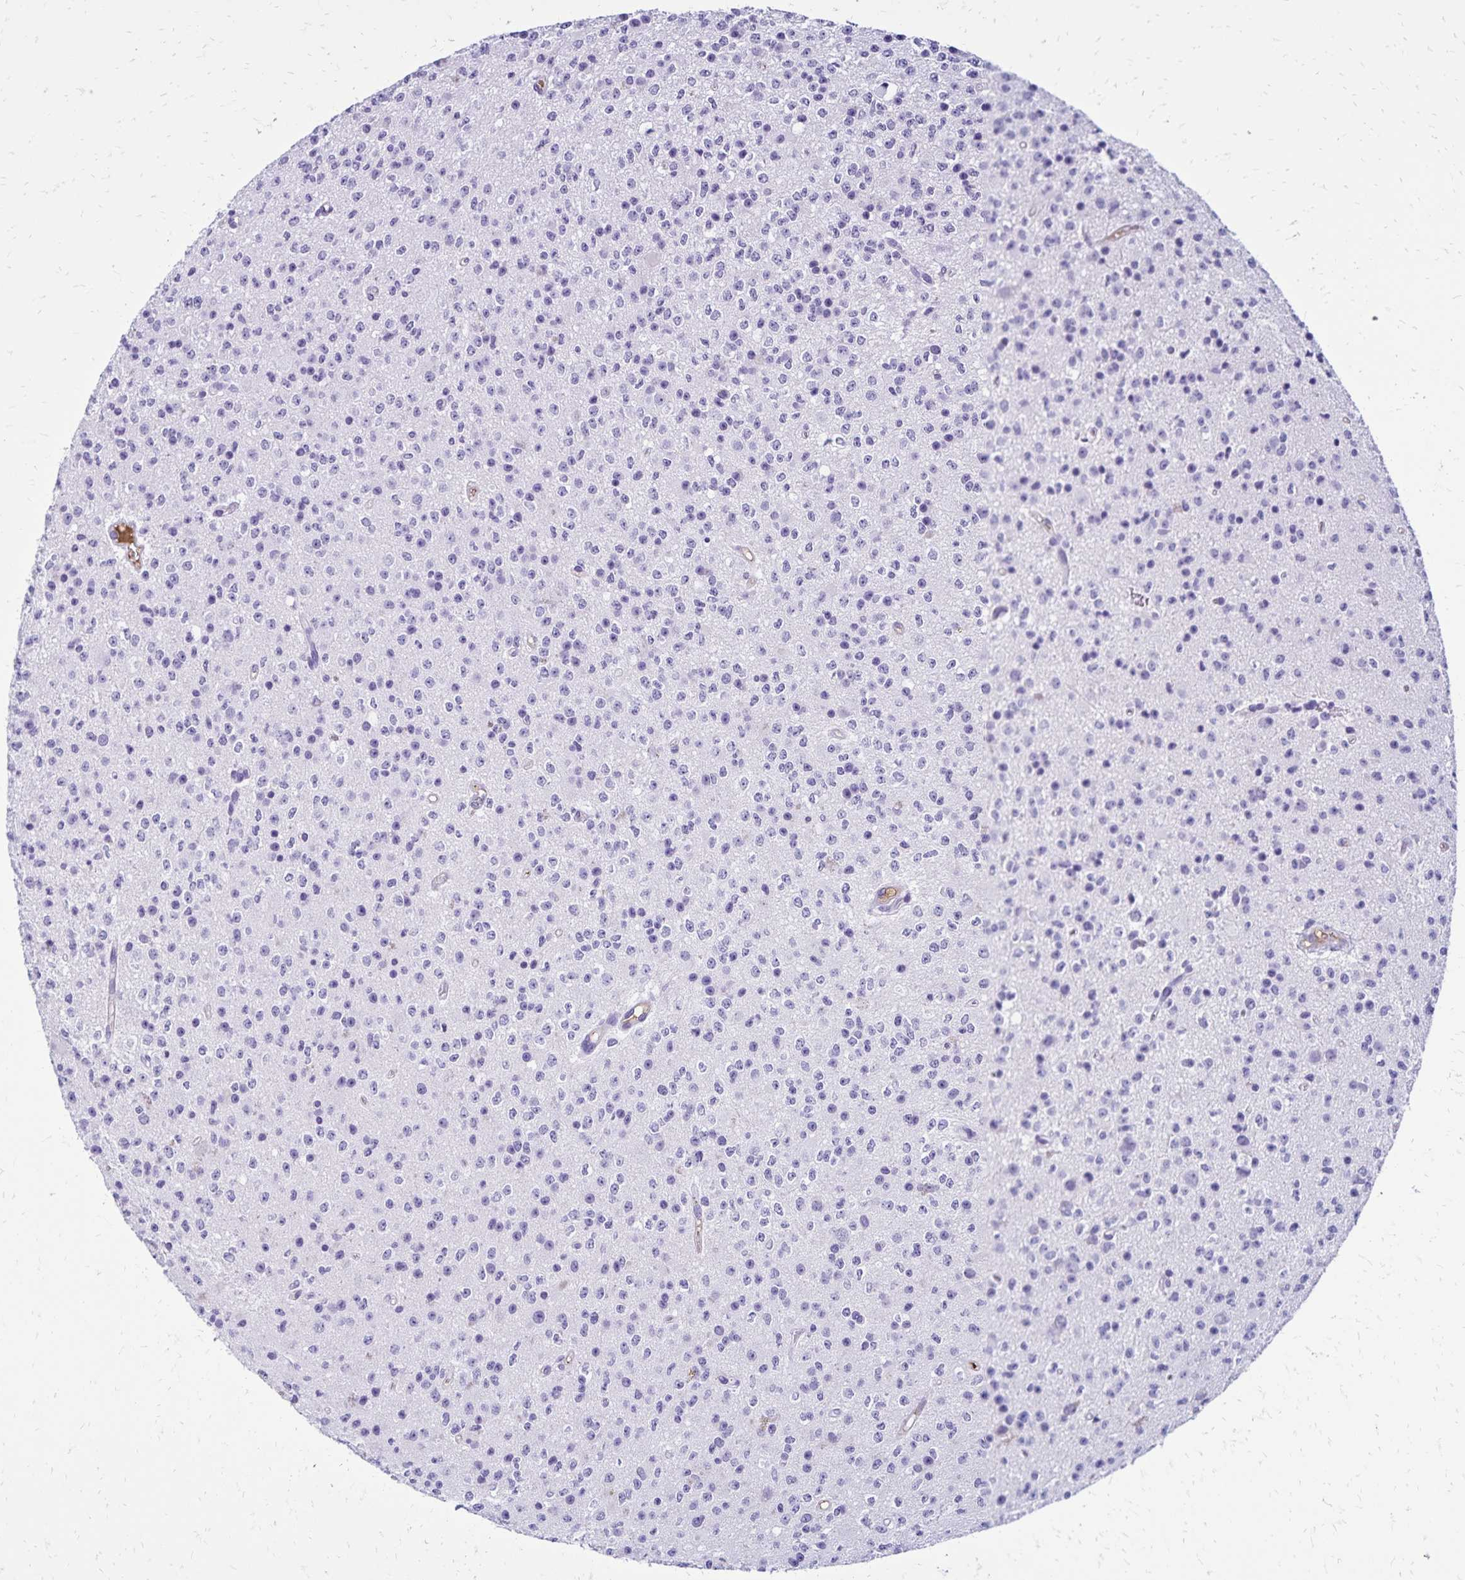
{"staining": {"intensity": "negative", "quantity": "none", "location": "none"}, "tissue": "glioma", "cell_type": "Tumor cells", "image_type": "cancer", "snomed": [{"axis": "morphology", "description": "Glioma, malignant, High grade"}, {"axis": "topography", "description": "Brain"}], "caption": "A histopathology image of malignant glioma (high-grade) stained for a protein reveals no brown staining in tumor cells. Nuclei are stained in blue.", "gene": "CD27", "patient": {"sex": "male", "age": 36}}